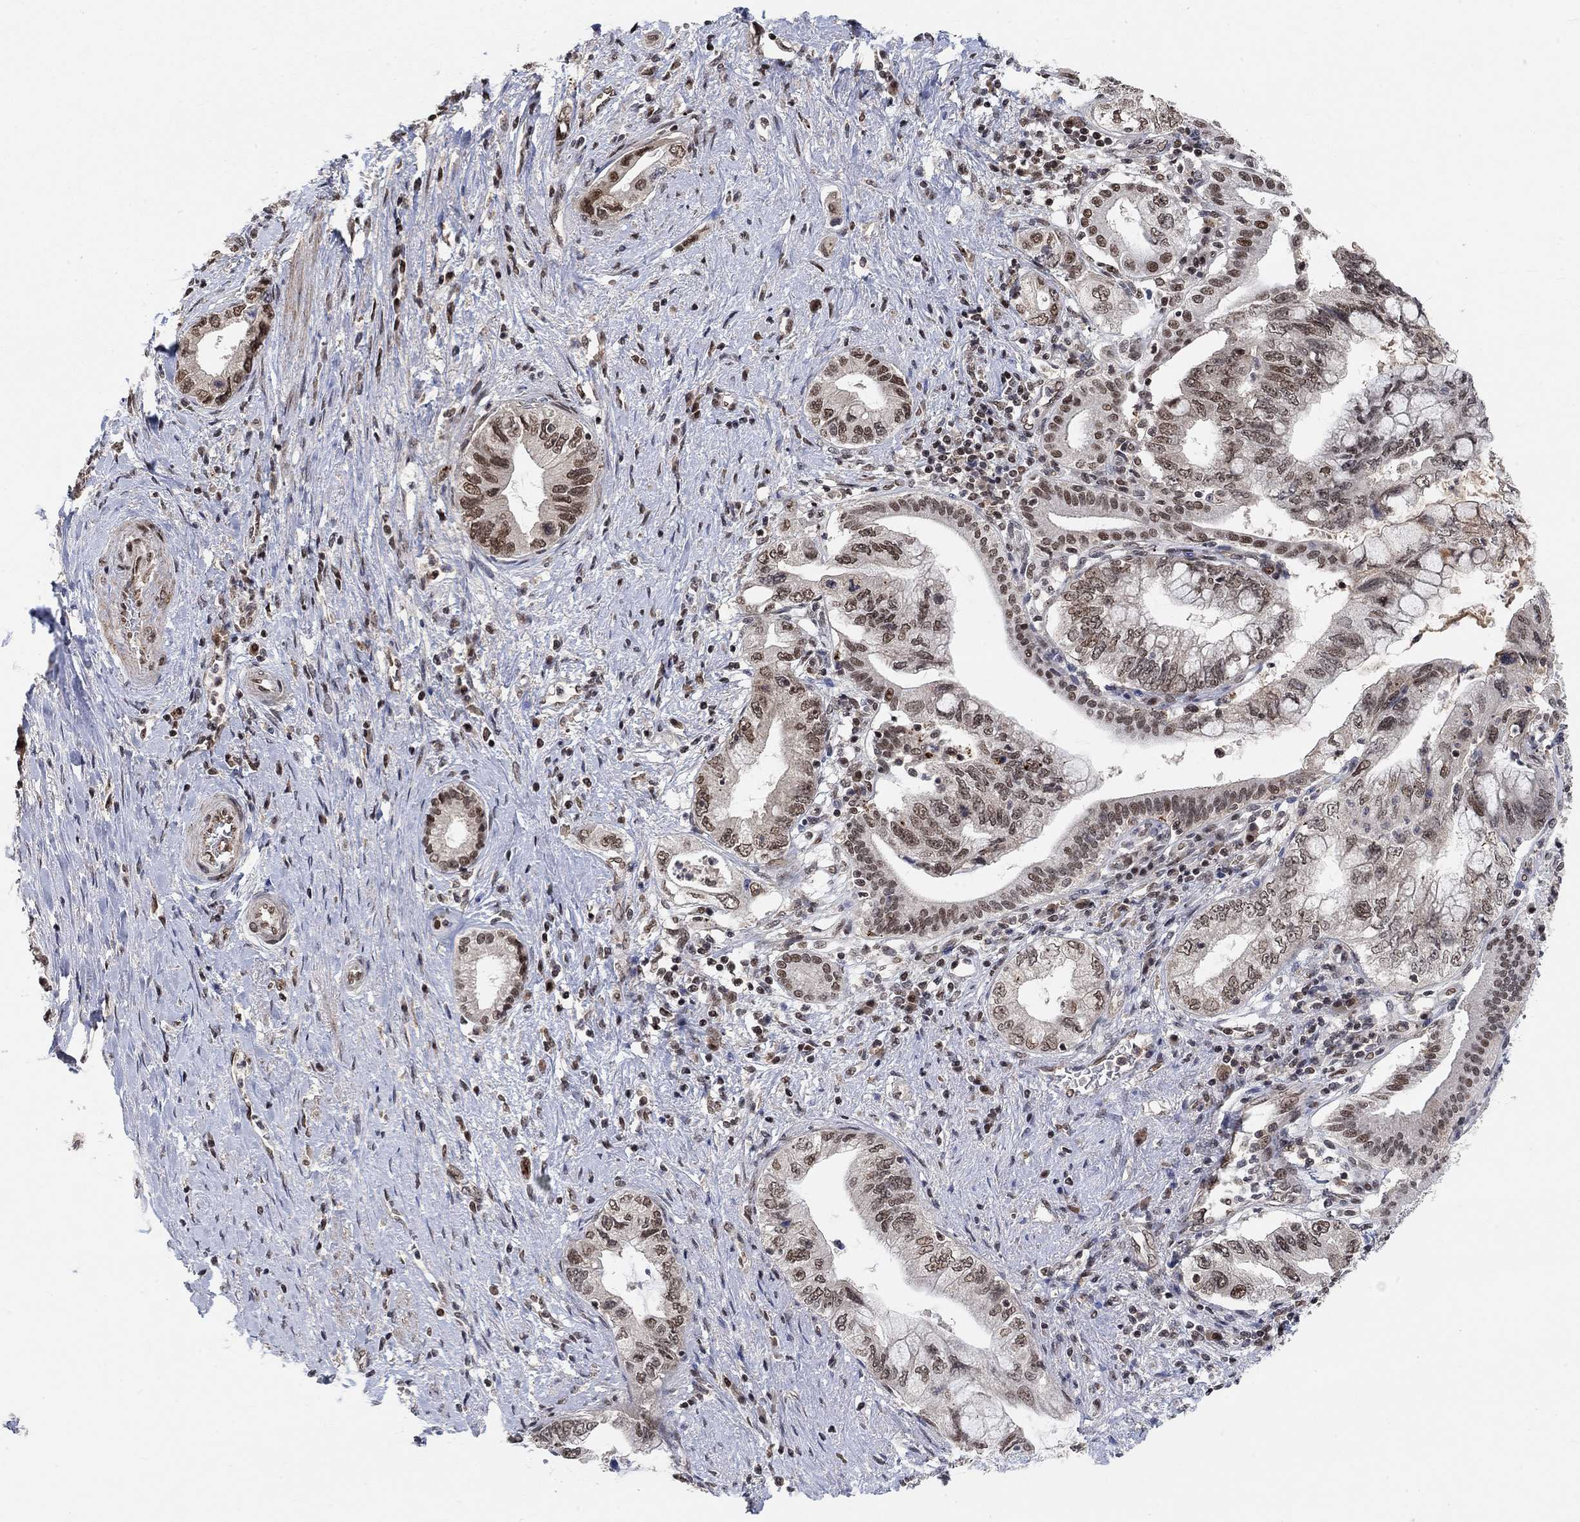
{"staining": {"intensity": "strong", "quantity": "25%-75%", "location": "nuclear"}, "tissue": "pancreatic cancer", "cell_type": "Tumor cells", "image_type": "cancer", "snomed": [{"axis": "morphology", "description": "Adenocarcinoma, NOS"}, {"axis": "topography", "description": "Pancreas"}], "caption": "Pancreatic cancer tissue shows strong nuclear positivity in about 25%-75% of tumor cells Using DAB (brown) and hematoxylin (blue) stains, captured at high magnification using brightfield microscopy.", "gene": "THAP8", "patient": {"sex": "female", "age": 73}}